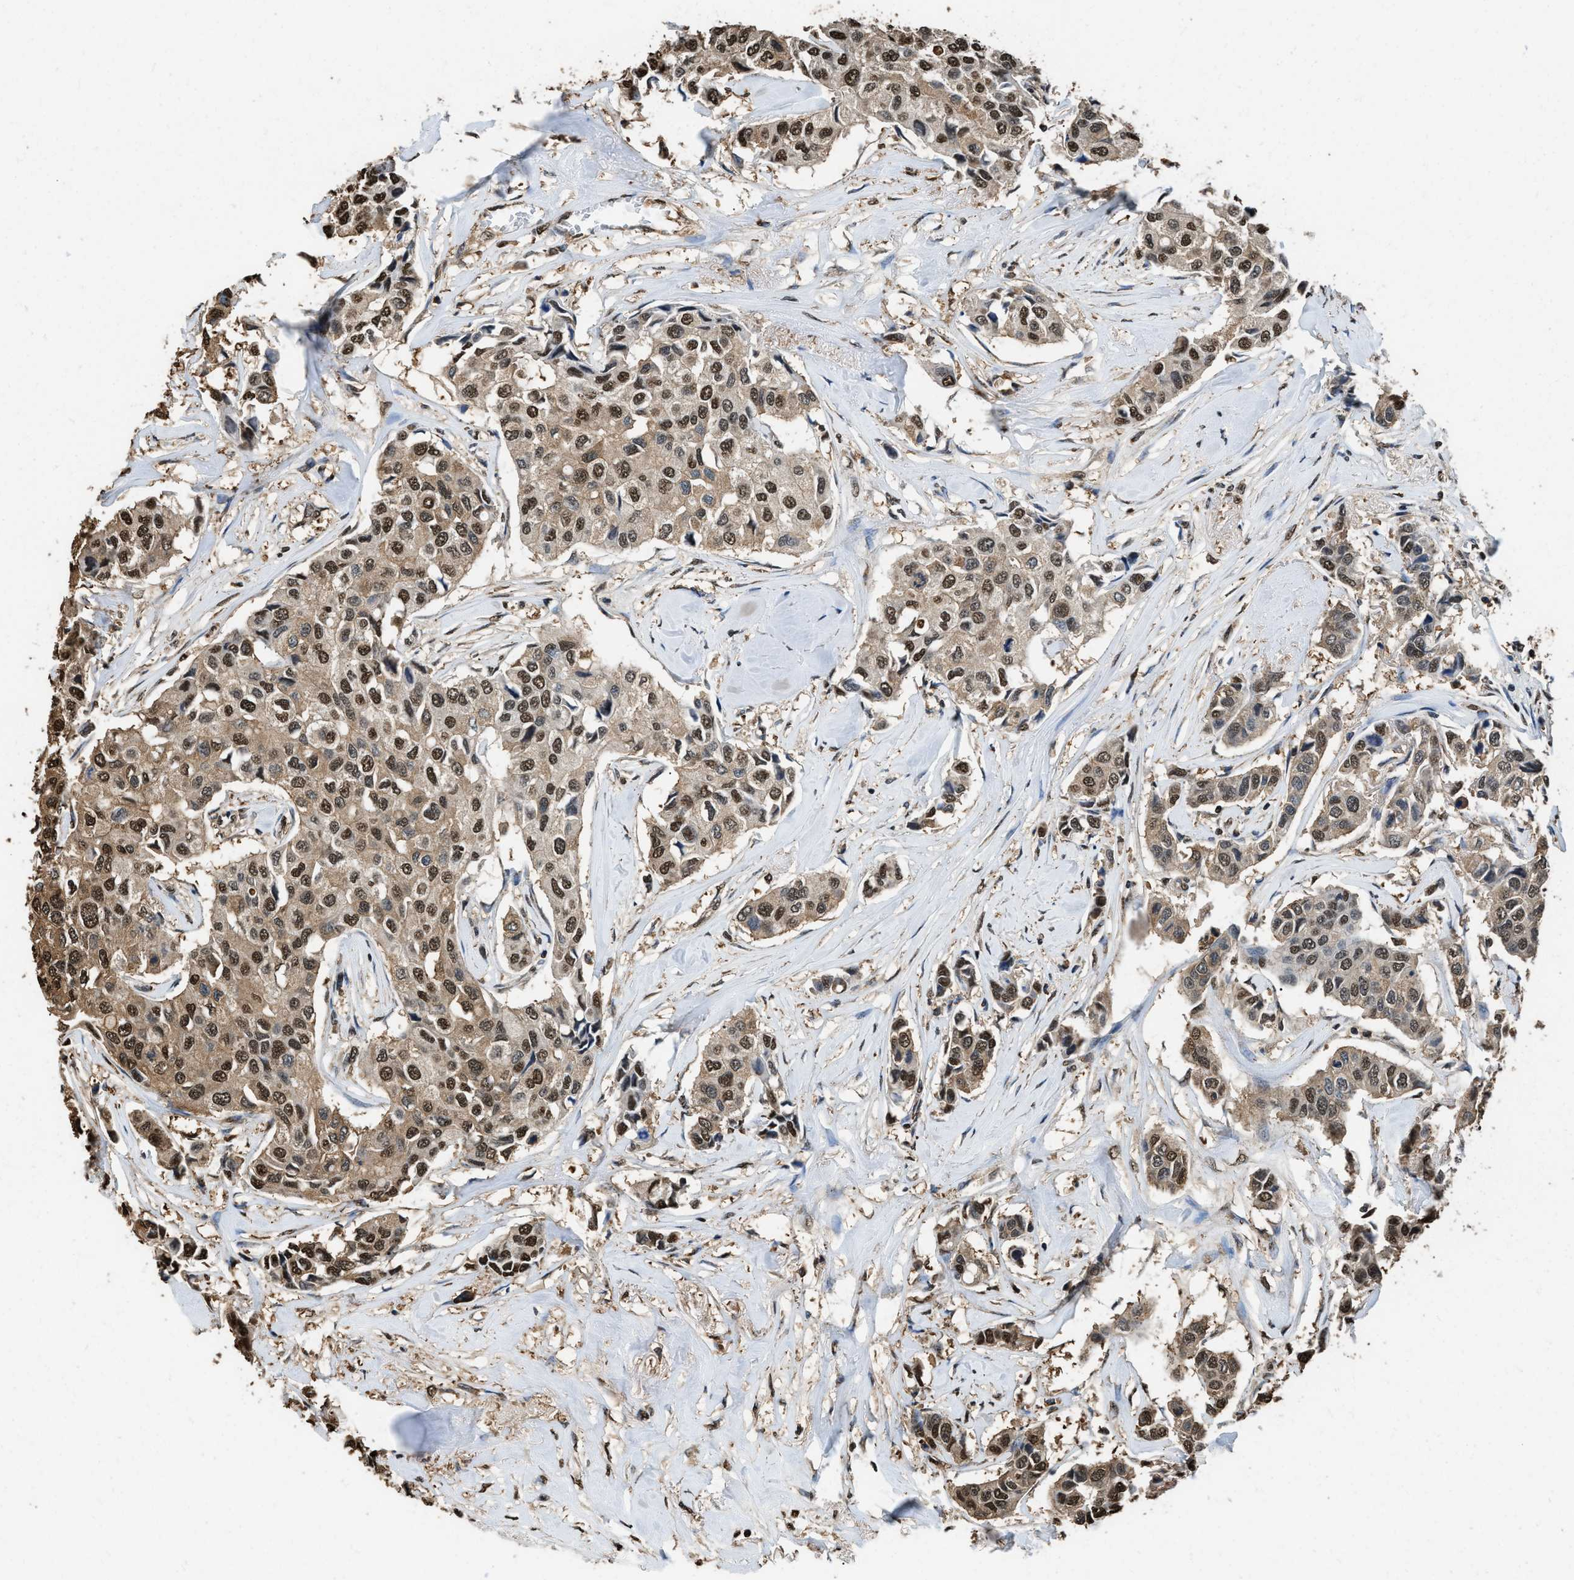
{"staining": {"intensity": "moderate", "quantity": ">75%", "location": "cytoplasmic/membranous,nuclear"}, "tissue": "breast cancer", "cell_type": "Tumor cells", "image_type": "cancer", "snomed": [{"axis": "morphology", "description": "Duct carcinoma"}, {"axis": "topography", "description": "Breast"}], "caption": "Immunohistochemistry (IHC) histopathology image of breast infiltrating ductal carcinoma stained for a protein (brown), which displays medium levels of moderate cytoplasmic/membranous and nuclear expression in approximately >75% of tumor cells.", "gene": "GAPDH", "patient": {"sex": "female", "age": 80}}